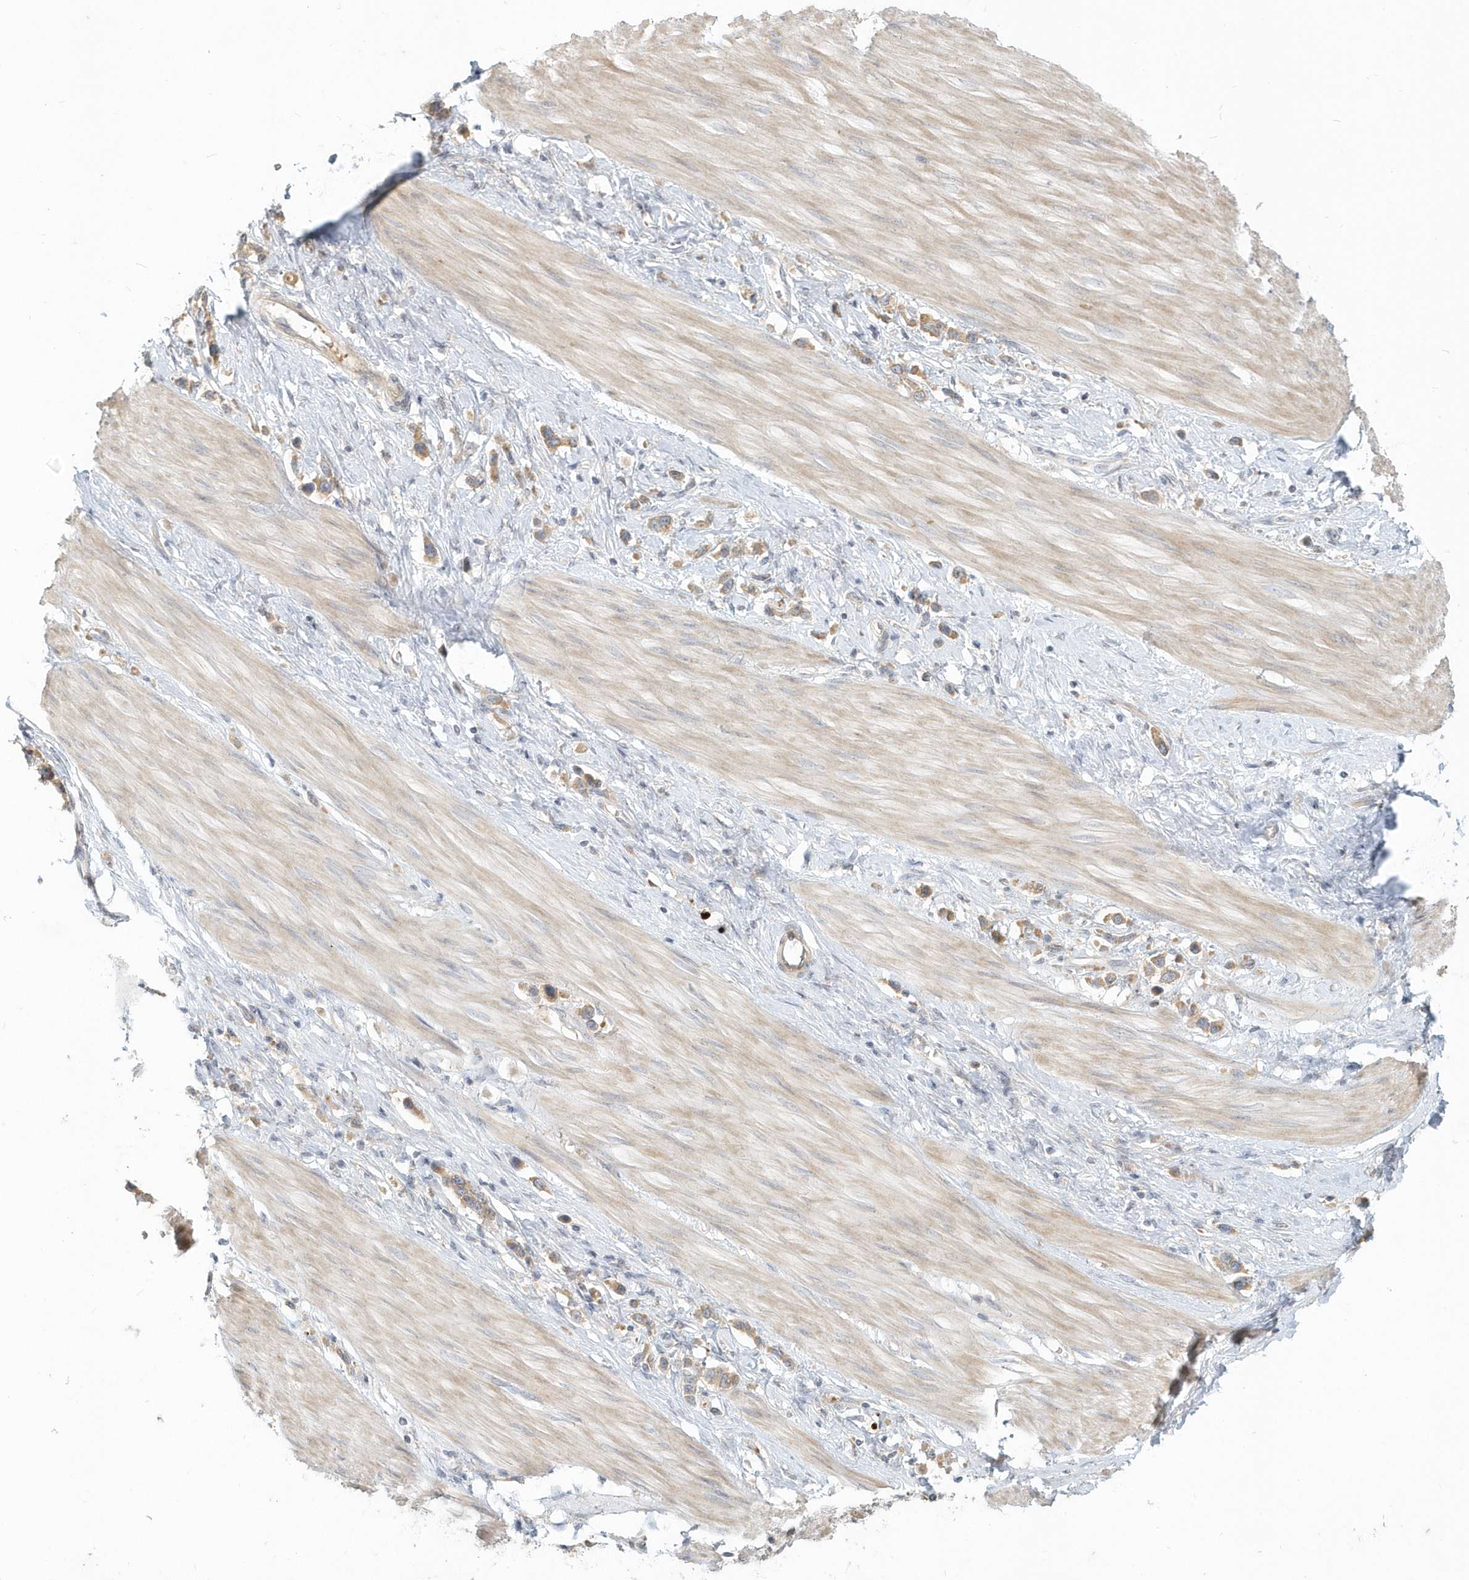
{"staining": {"intensity": "moderate", "quantity": ">75%", "location": "cytoplasmic/membranous"}, "tissue": "stomach cancer", "cell_type": "Tumor cells", "image_type": "cancer", "snomed": [{"axis": "morphology", "description": "Adenocarcinoma, NOS"}, {"axis": "topography", "description": "Stomach"}], "caption": "Immunohistochemical staining of human stomach adenocarcinoma exhibits moderate cytoplasmic/membranous protein positivity in approximately >75% of tumor cells.", "gene": "NAPB", "patient": {"sex": "female", "age": 65}}